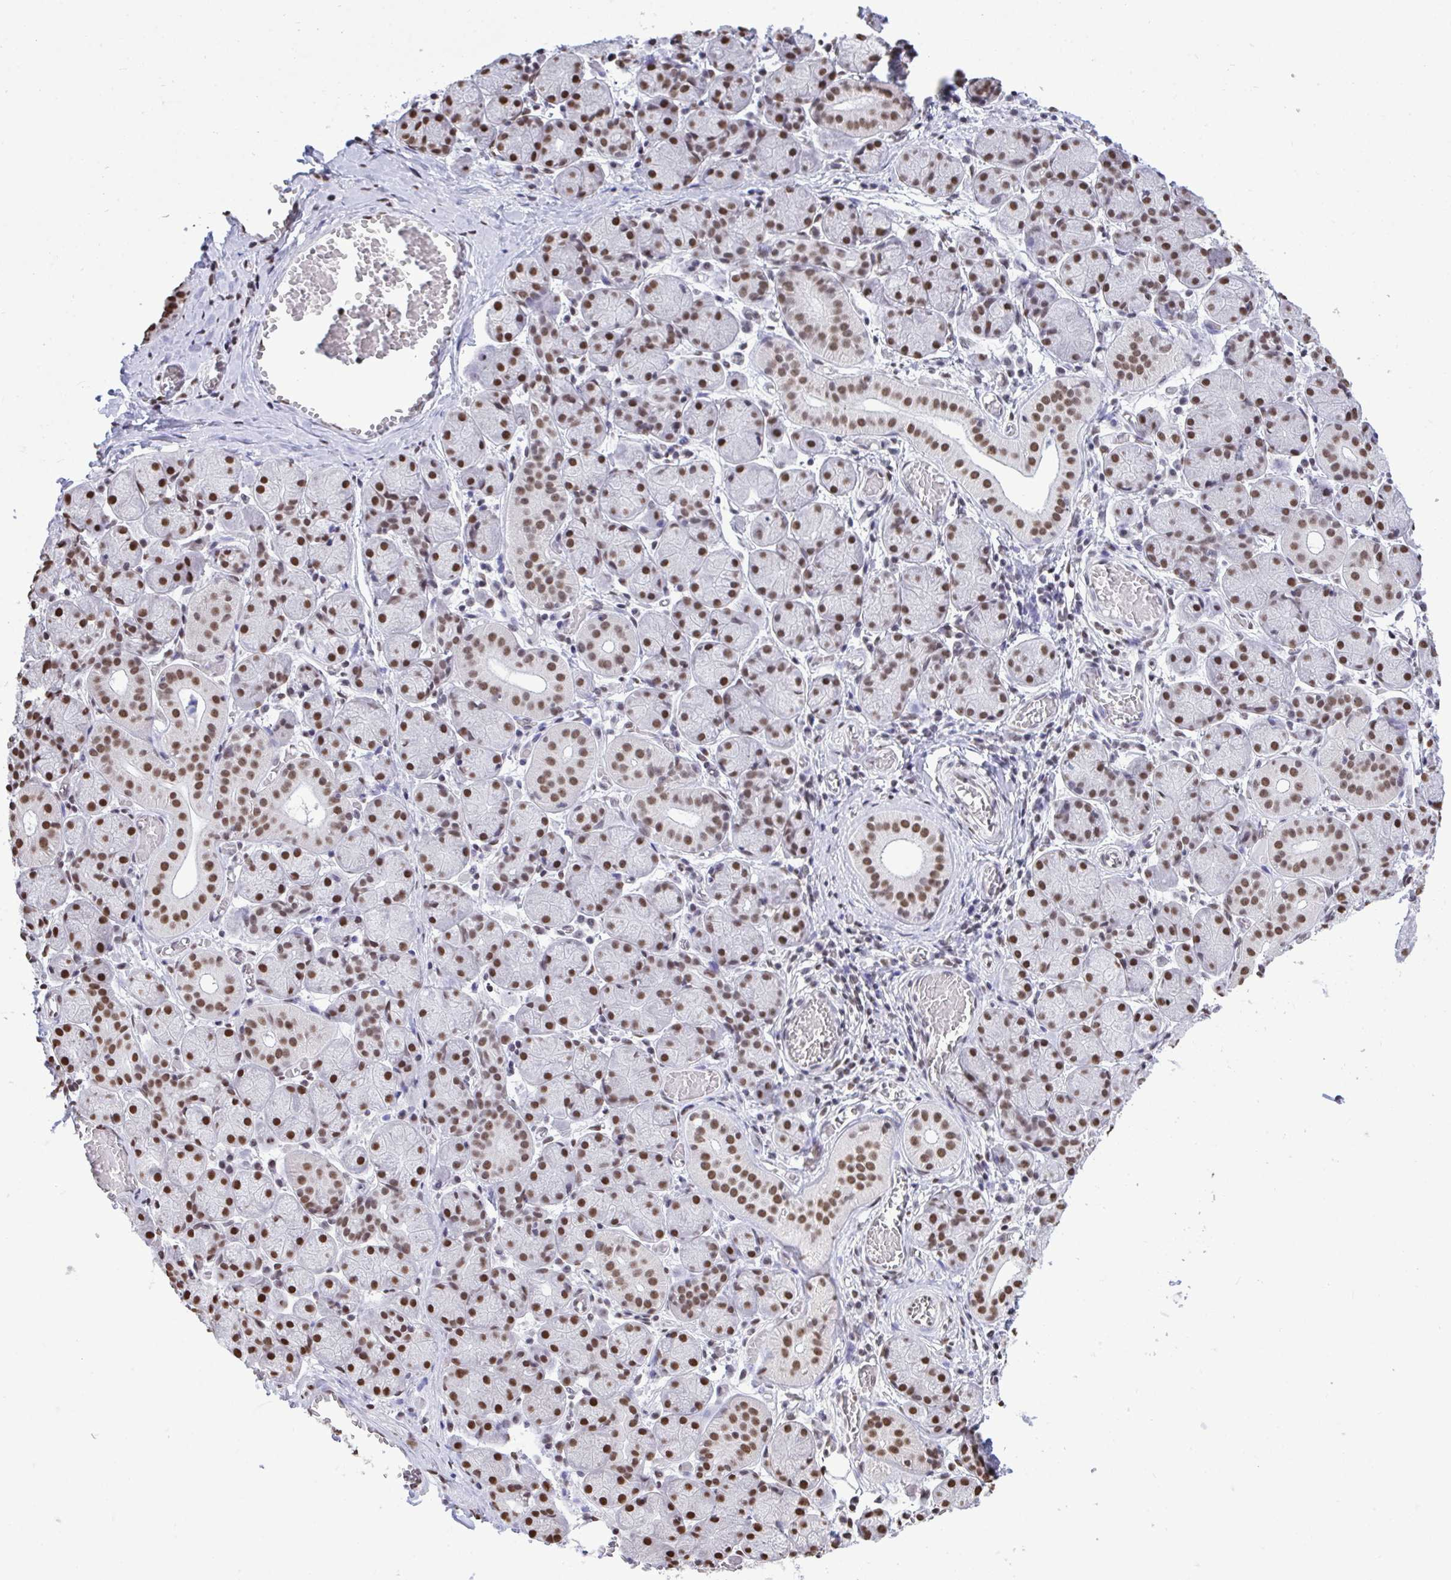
{"staining": {"intensity": "strong", "quantity": ">75%", "location": "nuclear"}, "tissue": "salivary gland", "cell_type": "Glandular cells", "image_type": "normal", "snomed": [{"axis": "morphology", "description": "Normal tissue, NOS"}, {"axis": "topography", "description": "Salivary gland"}], "caption": "A photomicrograph of salivary gland stained for a protein reveals strong nuclear brown staining in glandular cells.", "gene": "HNRNPDL", "patient": {"sex": "female", "age": 24}}